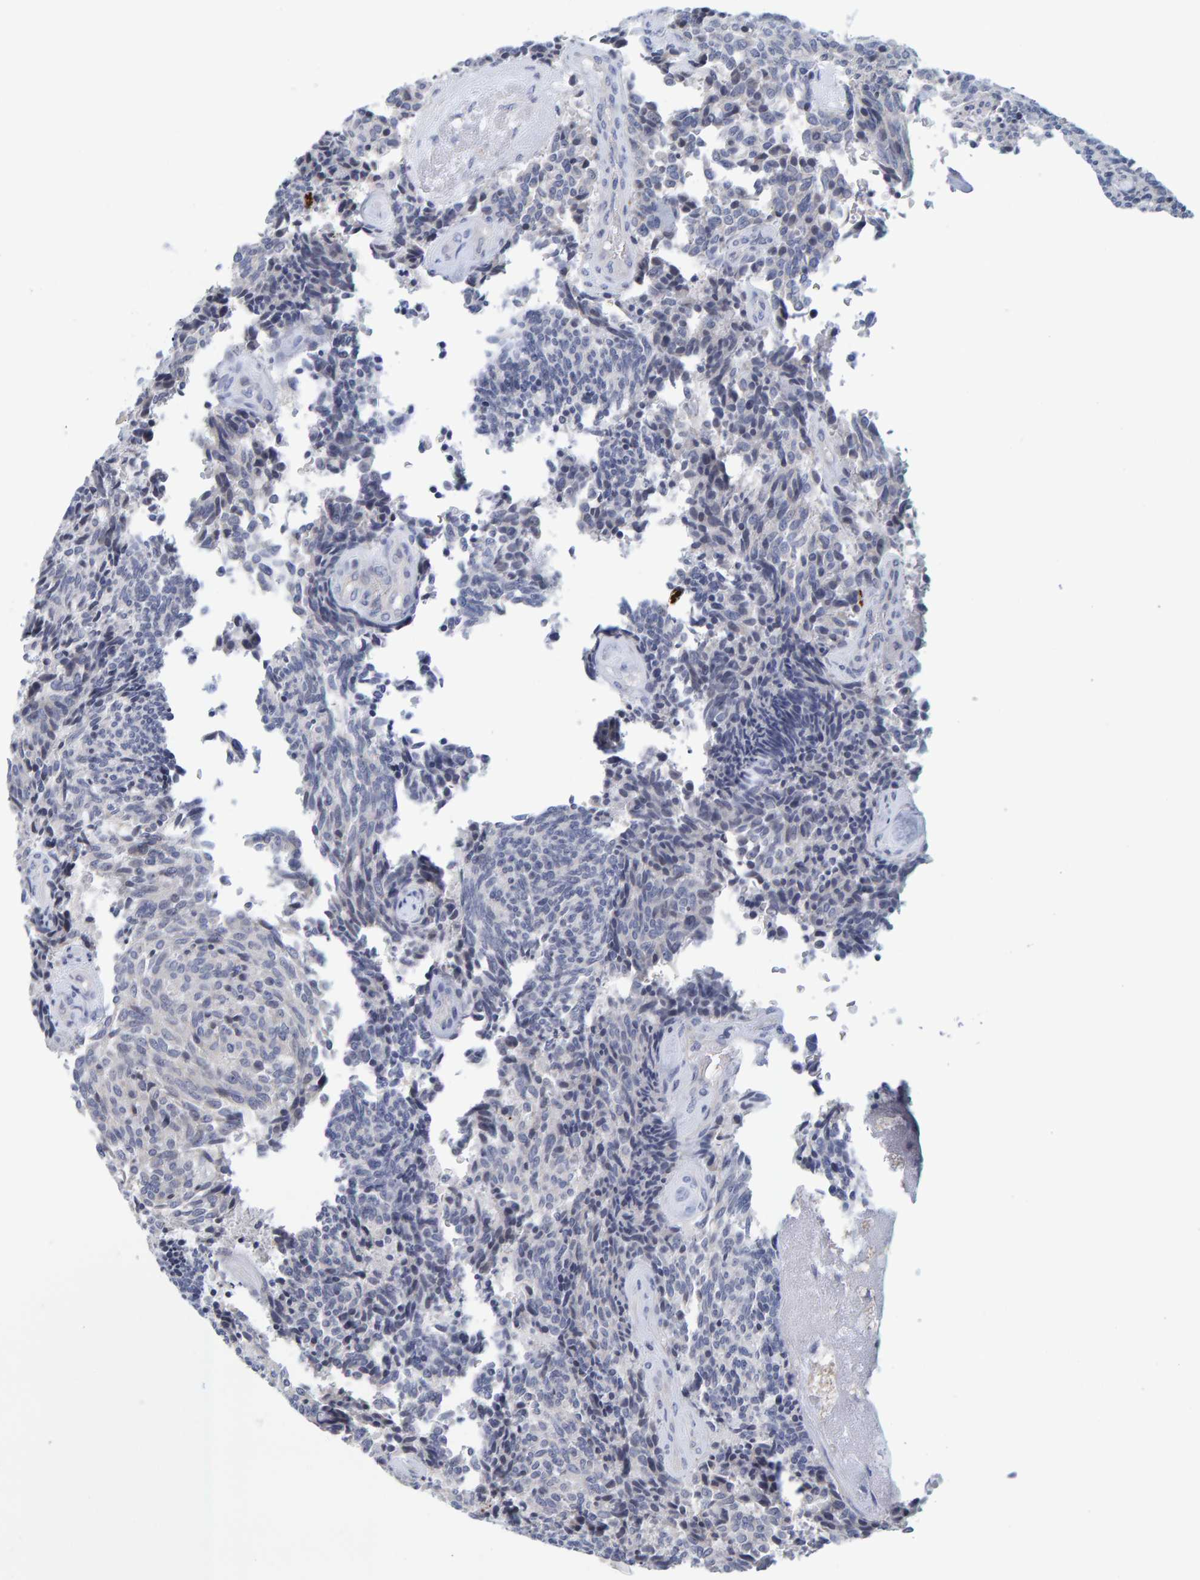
{"staining": {"intensity": "negative", "quantity": "none", "location": "none"}, "tissue": "carcinoid", "cell_type": "Tumor cells", "image_type": "cancer", "snomed": [{"axis": "morphology", "description": "Carcinoid, malignant, NOS"}, {"axis": "topography", "description": "Pancreas"}], "caption": "Immunohistochemical staining of malignant carcinoid reveals no significant expression in tumor cells.", "gene": "ZNF77", "patient": {"sex": "female", "age": 54}}